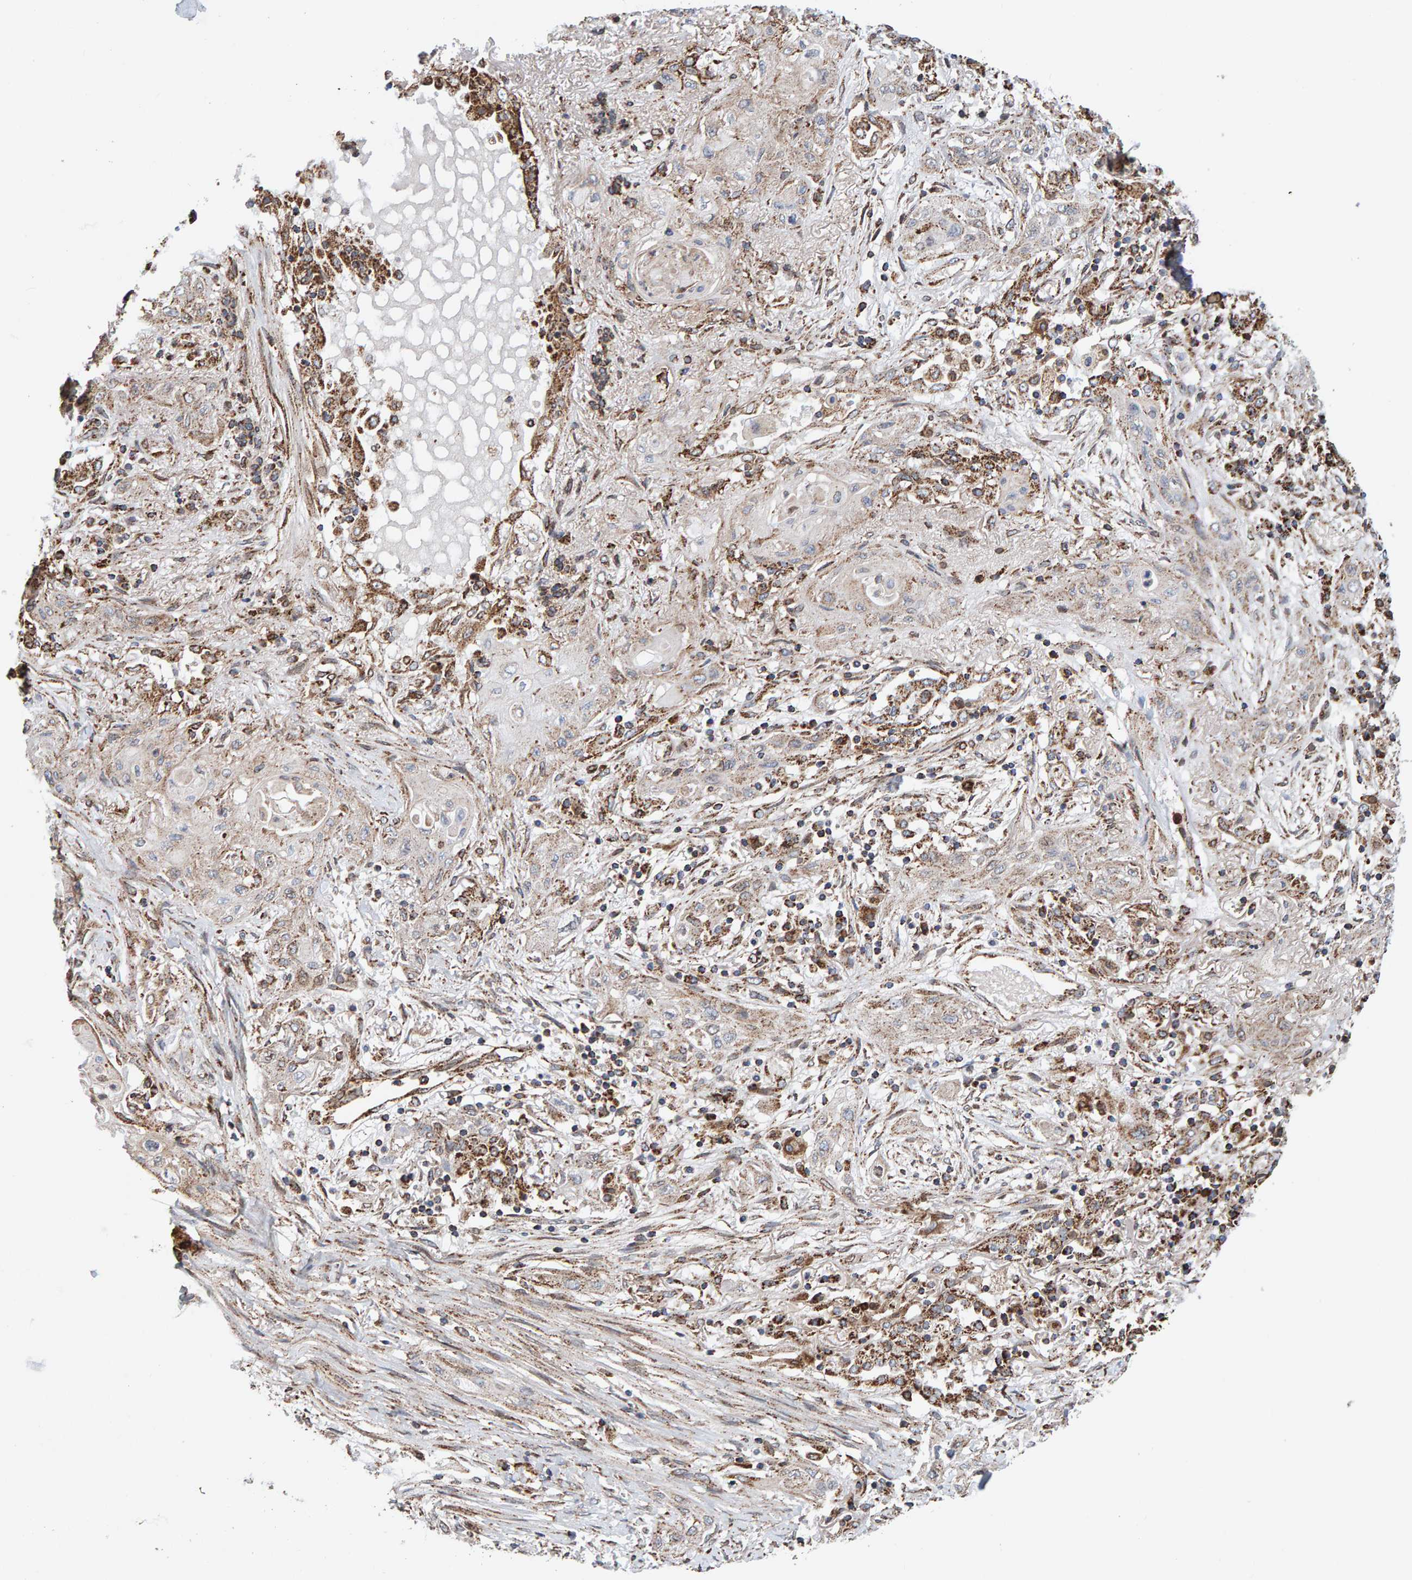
{"staining": {"intensity": "weak", "quantity": ">75%", "location": "cytoplasmic/membranous"}, "tissue": "lung cancer", "cell_type": "Tumor cells", "image_type": "cancer", "snomed": [{"axis": "morphology", "description": "Squamous cell carcinoma, NOS"}, {"axis": "topography", "description": "Lung"}], "caption": "A low amount of weak cytoplasmic/membranous expression is seen in about >75% of tumor cells in lung squamous cell carcinoma tissue.", "gene": "MRPL45", "patient": {"sex": "female", "age": 47}}